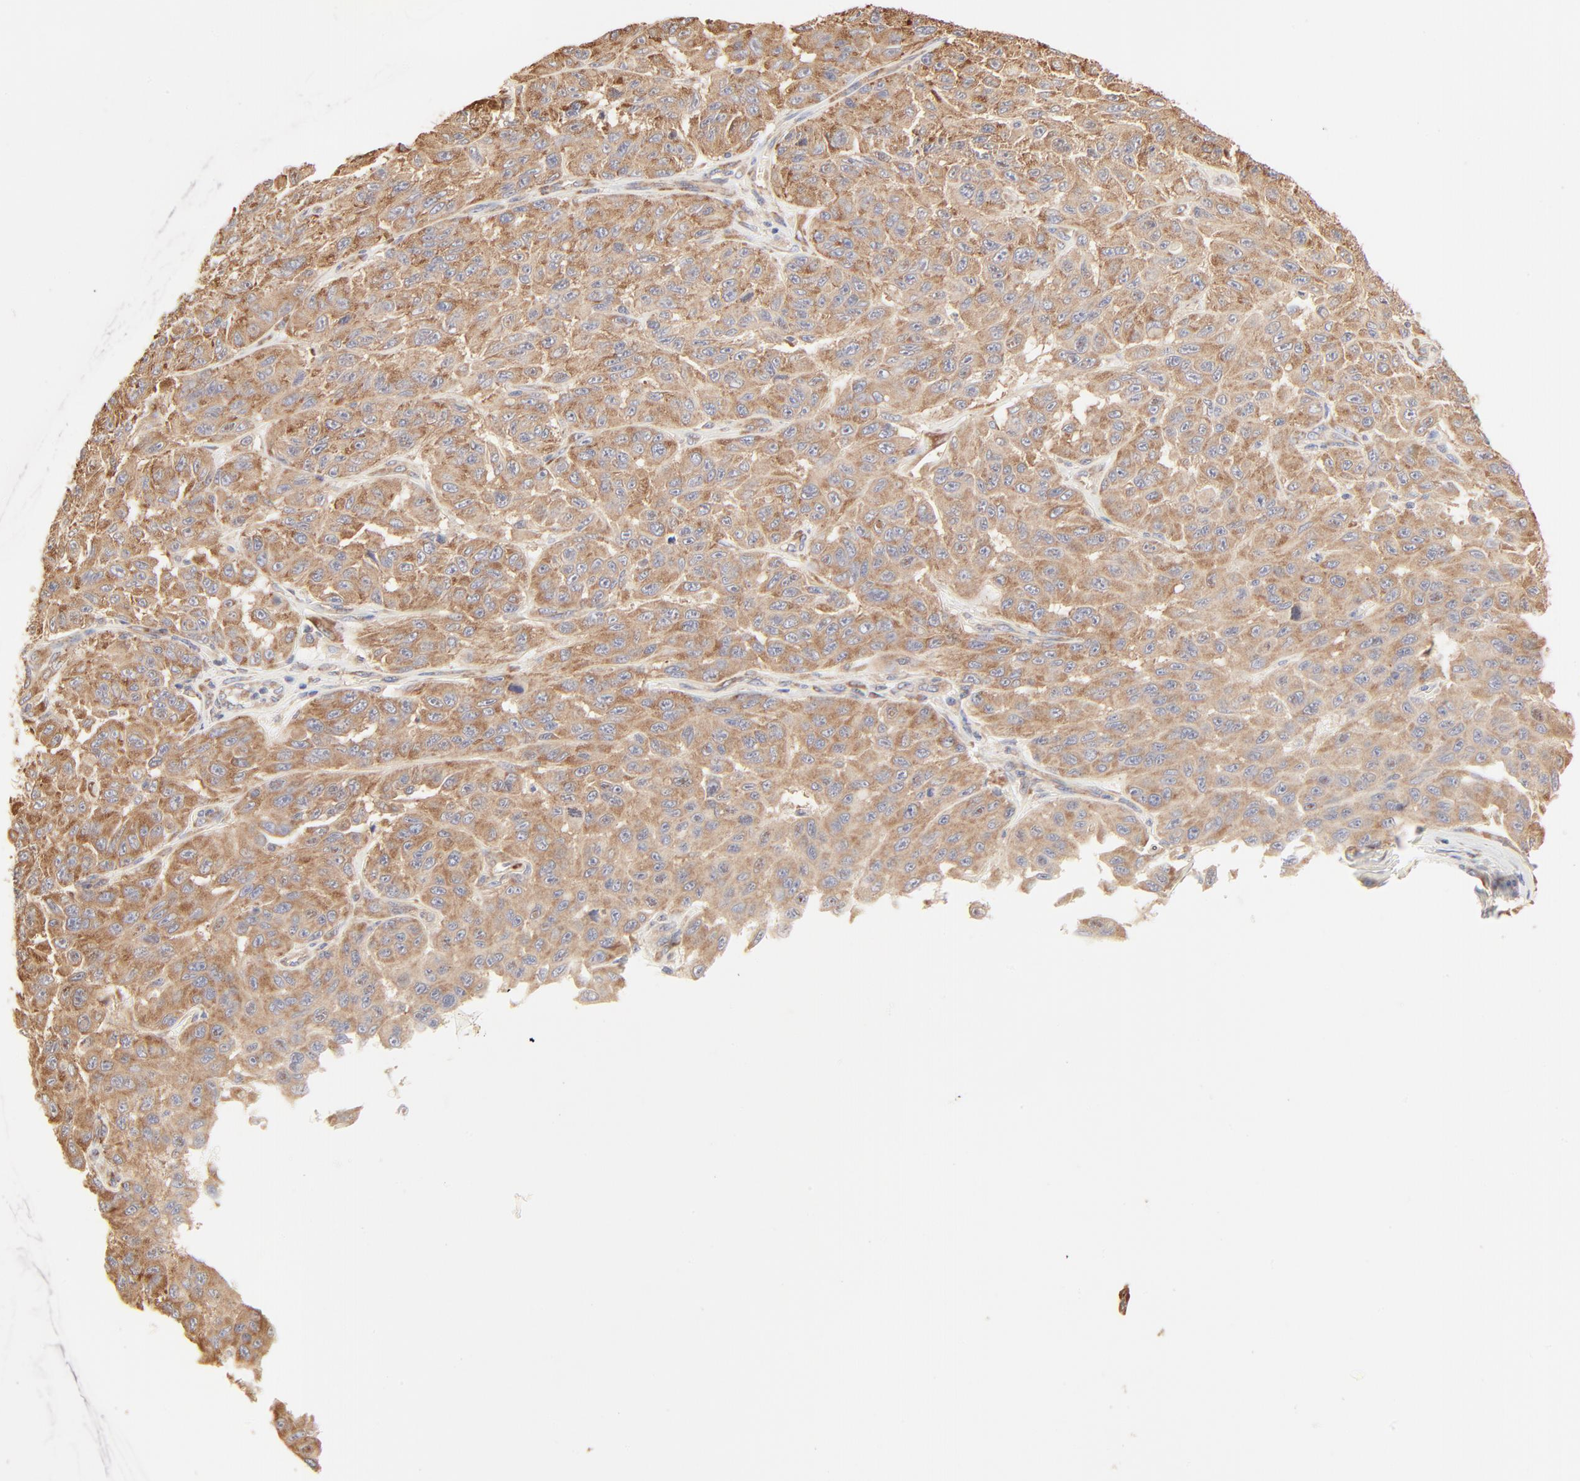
{"staining": {"intensity": "moderate", "quantity": ">75%", "location": "cytoplasmic/membranous"}, "tissue": "melanoma", "cell_type": "Tumor cells", "image_type": "cancer", "snomed": [{"axis": "morphology", "description": "Malignant melanoma, NOS"}, {"axis": "topography", "description": "Skin"}], "caption": "IHC staining of melanoma, which reveals medium levels of moderate cytoplasmic/membranous expression in about >75% of tumor cells indicating moderate cytoplasmic/membranous protein positivity. The staining was performed using DAB (3,3'-diaminobenzidine) (brown) for protein detection and nuclei were counterstained in hematoxylin (blue).", "gene": "RPS20", "patient": {"sex": "male", "age": 30}}